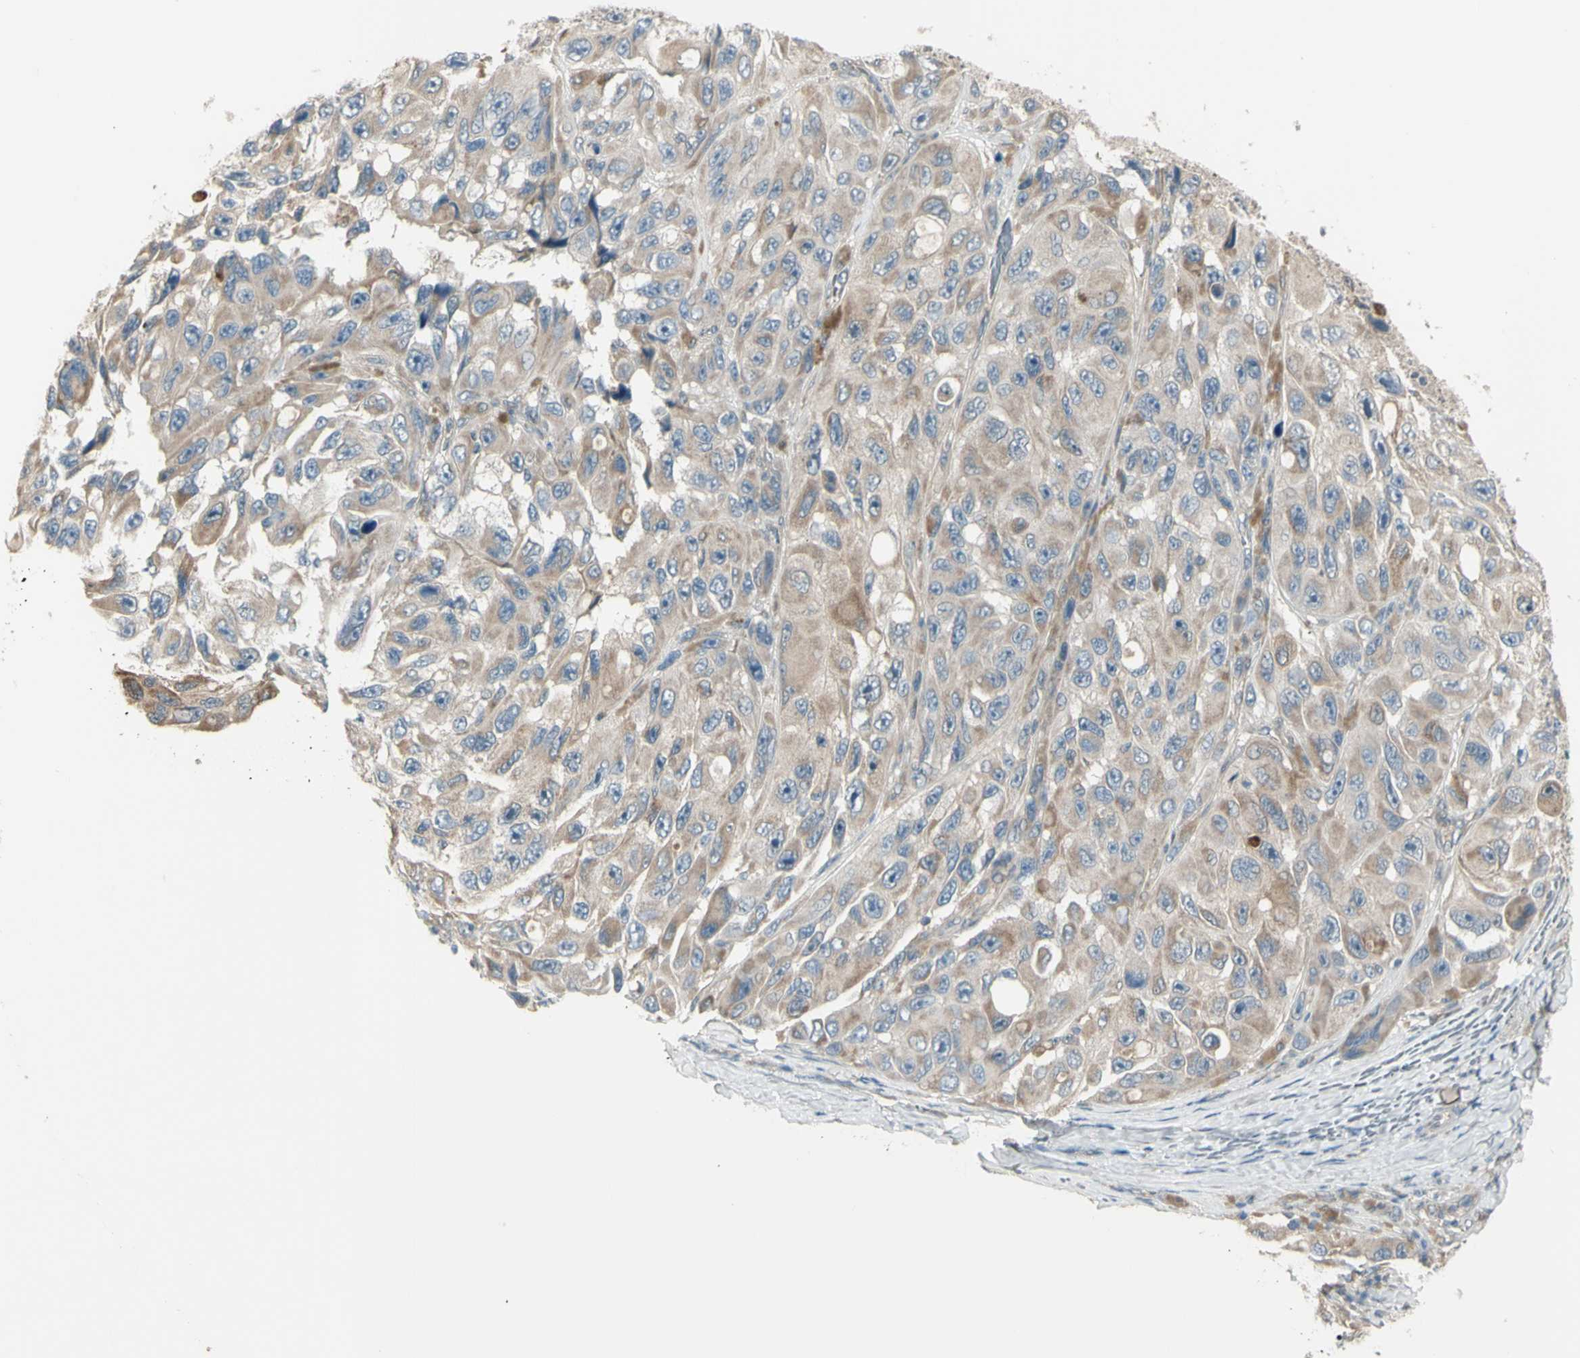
{"staining": {"intensity": "weak", "quantity": "25%-75%", "location": "cytoplasmic/membranous"}, "tissue": "melanoma", "cell_type": "Tumor cells", "image_type": "cancer", "snomed": [{"axis": "morphology", "description": "Malignant melanoma, NOS"}, {"axis": "topography", "description": "Skin"}], "caption": "Immunohistochemistry (IHC) (DAB) staining of melanoma exhibits weak cytoplasmic/membranous protein positivity in approximately 25%-75% of tumor cells.", "gene": "NAXD", "patient": {"sex": "female", "age": 73}}